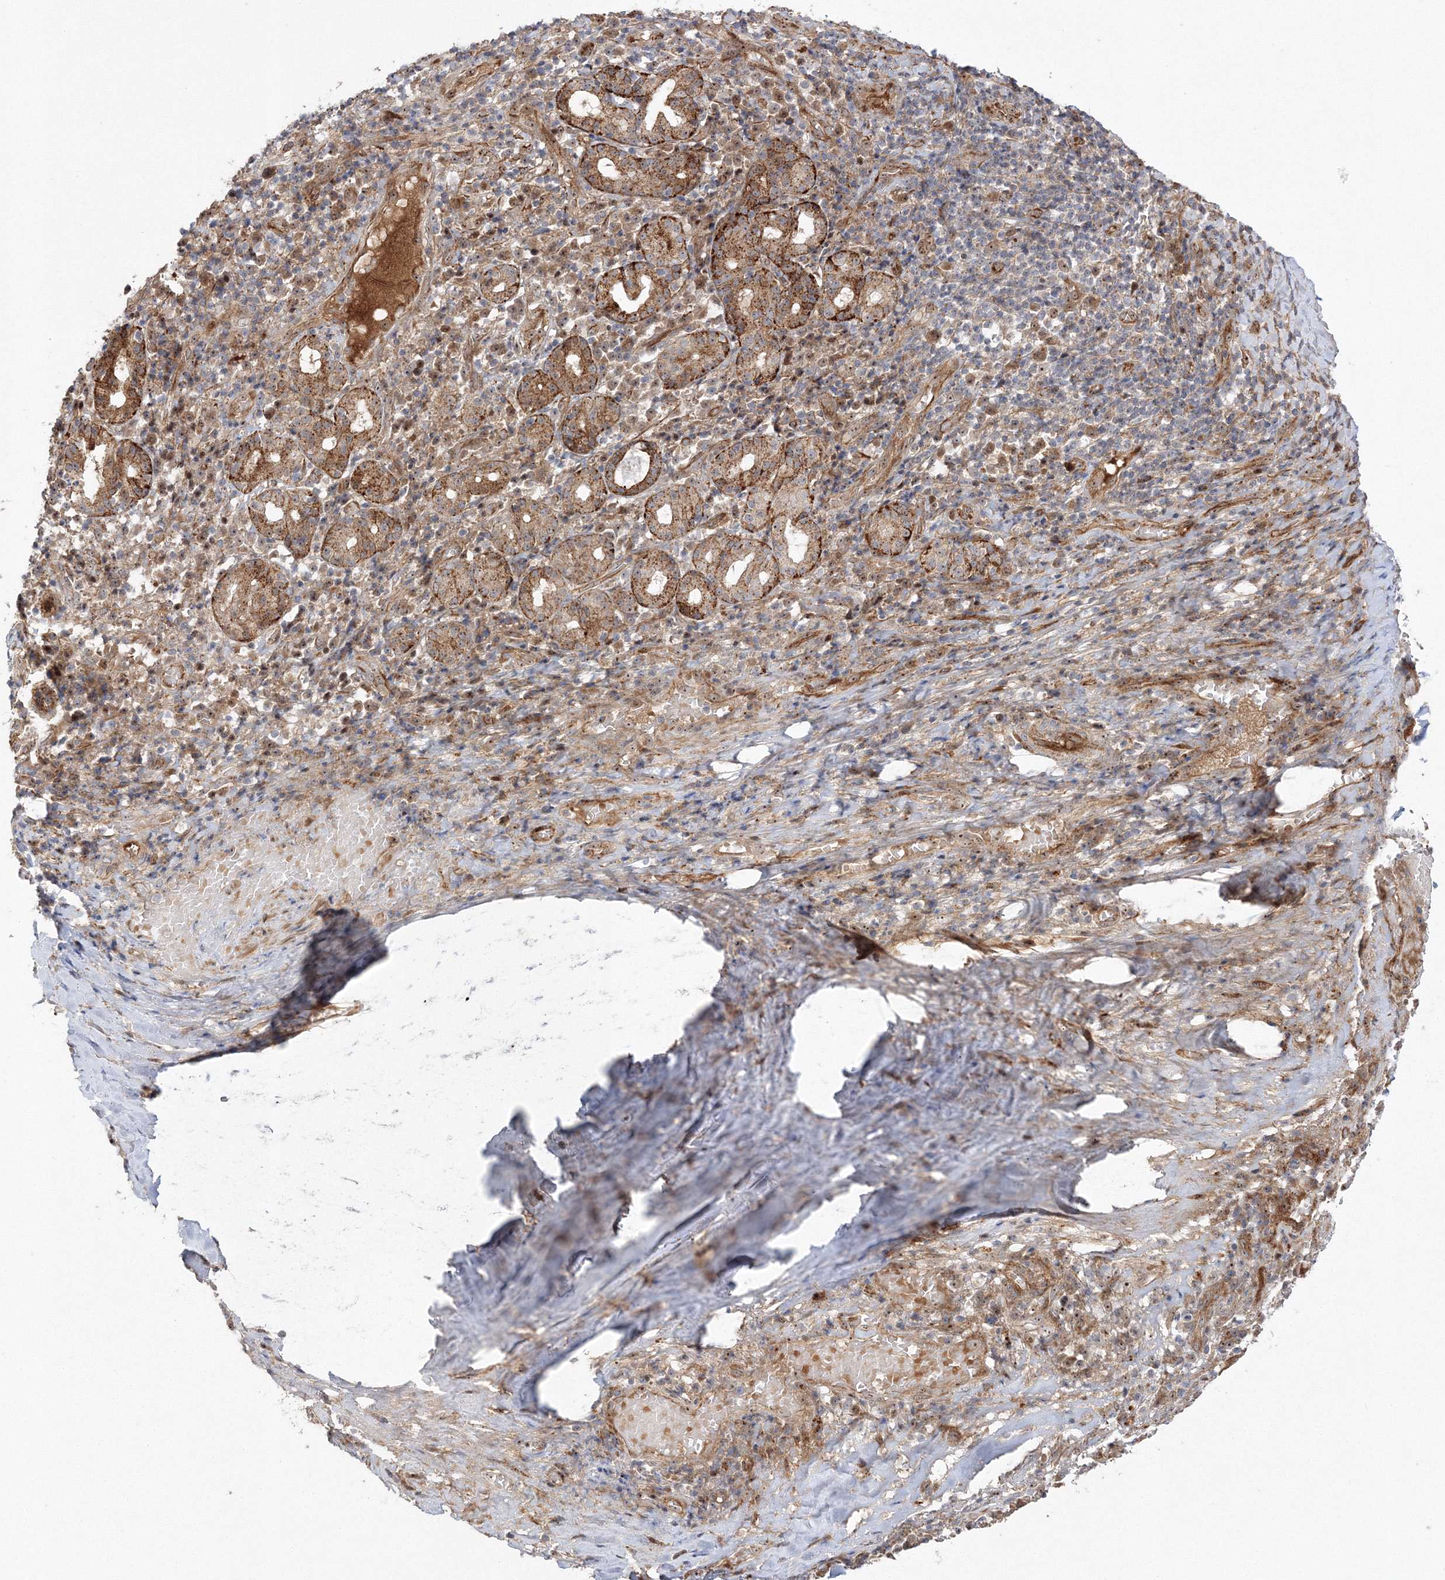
{"staining": {"intensity": "moderate", "quantity": ">75%", "location": "cytoplasmic/membranous"}, "tissue": "adipose tissue", "cell_type": "Adipocytes", "image_type": "normal", "snomed": [{"axis": "morphology", "description": "Normal tissue, NOS"}, {"axis": "morphology", "description": "Basal cell carcinoma"}, {"axis": "topography", "description": "Cartilage tissue"}, {"axis": "topography", "description": "Nasopharynx"}, {"axis": "topography", "description": "Oral tissue"}], "caption": "Normal adipose tissue reveals moderate cytoplasmic/membranous staining in approximately >75% of adipocytes (DAB (3,3'-diaminobenzidine) IHC with brightfield microscopy, high magnification)..", "gene": "NPM3", "patient": {"sex": "female", "age": 77}}